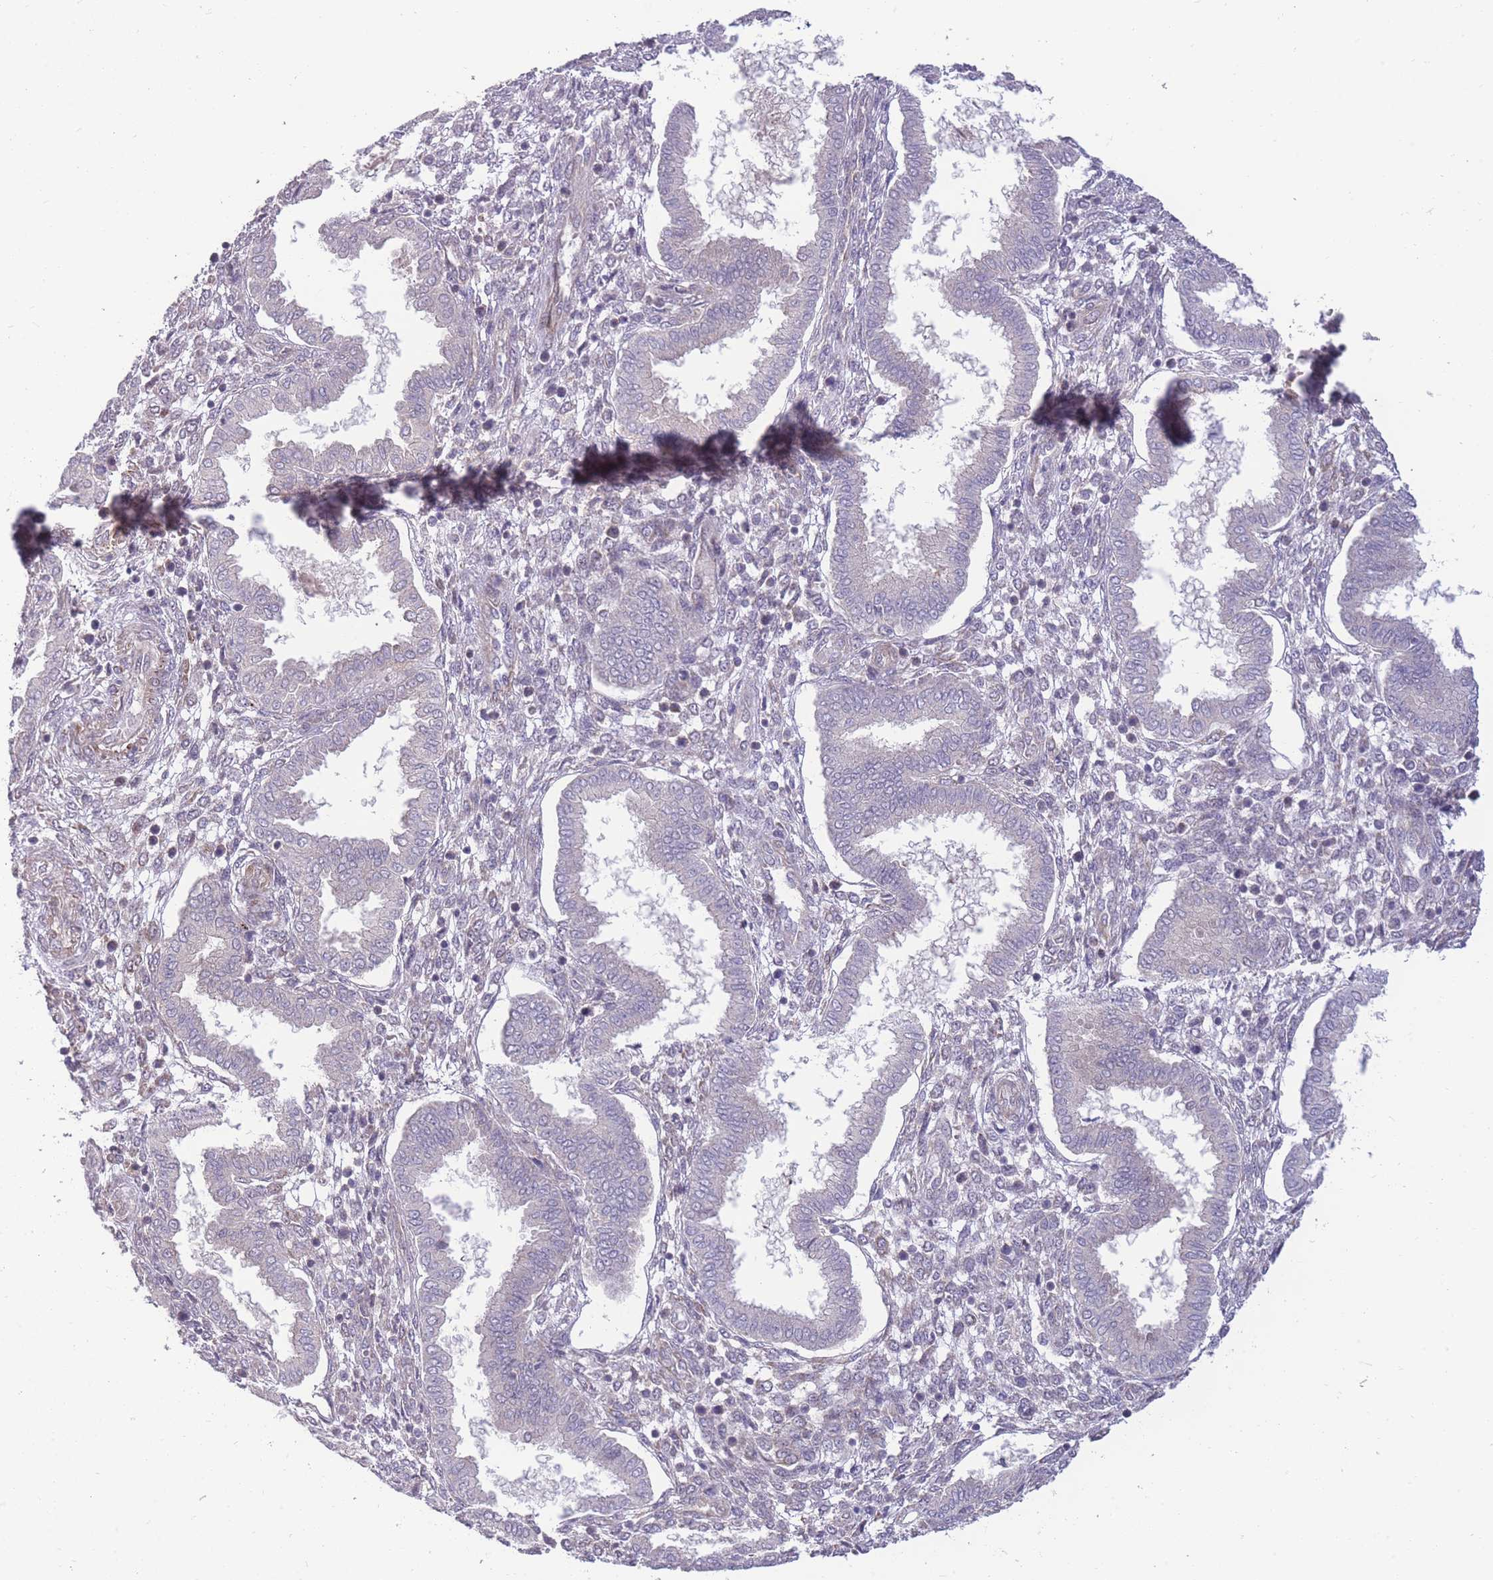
{"staining": {"intensity": "moderate", "quantity": "25%-75%", "location": "cytoplasmic/membranous"}, "tissue": "endometrium", "cell_type": "Cells in endometrial stroma", "image_type": "normal", "snomed": [{"axis": "morphology", "description": "Normal tissue, NOS"}, {"axis": "topography", "description": "Endometrium"}], "caption": "An immunohistochemistry photomicrograph of normal tissue is shown. Protein staining in brown shows moderate cytoplasmic/membranous positivity in endometrium within cells in endometrial stroma. Ihc stains the protein in brown and the nuclei are stained blue.", "gene": "RIC8A", "patient": {"sex": "female", "age": 24}}